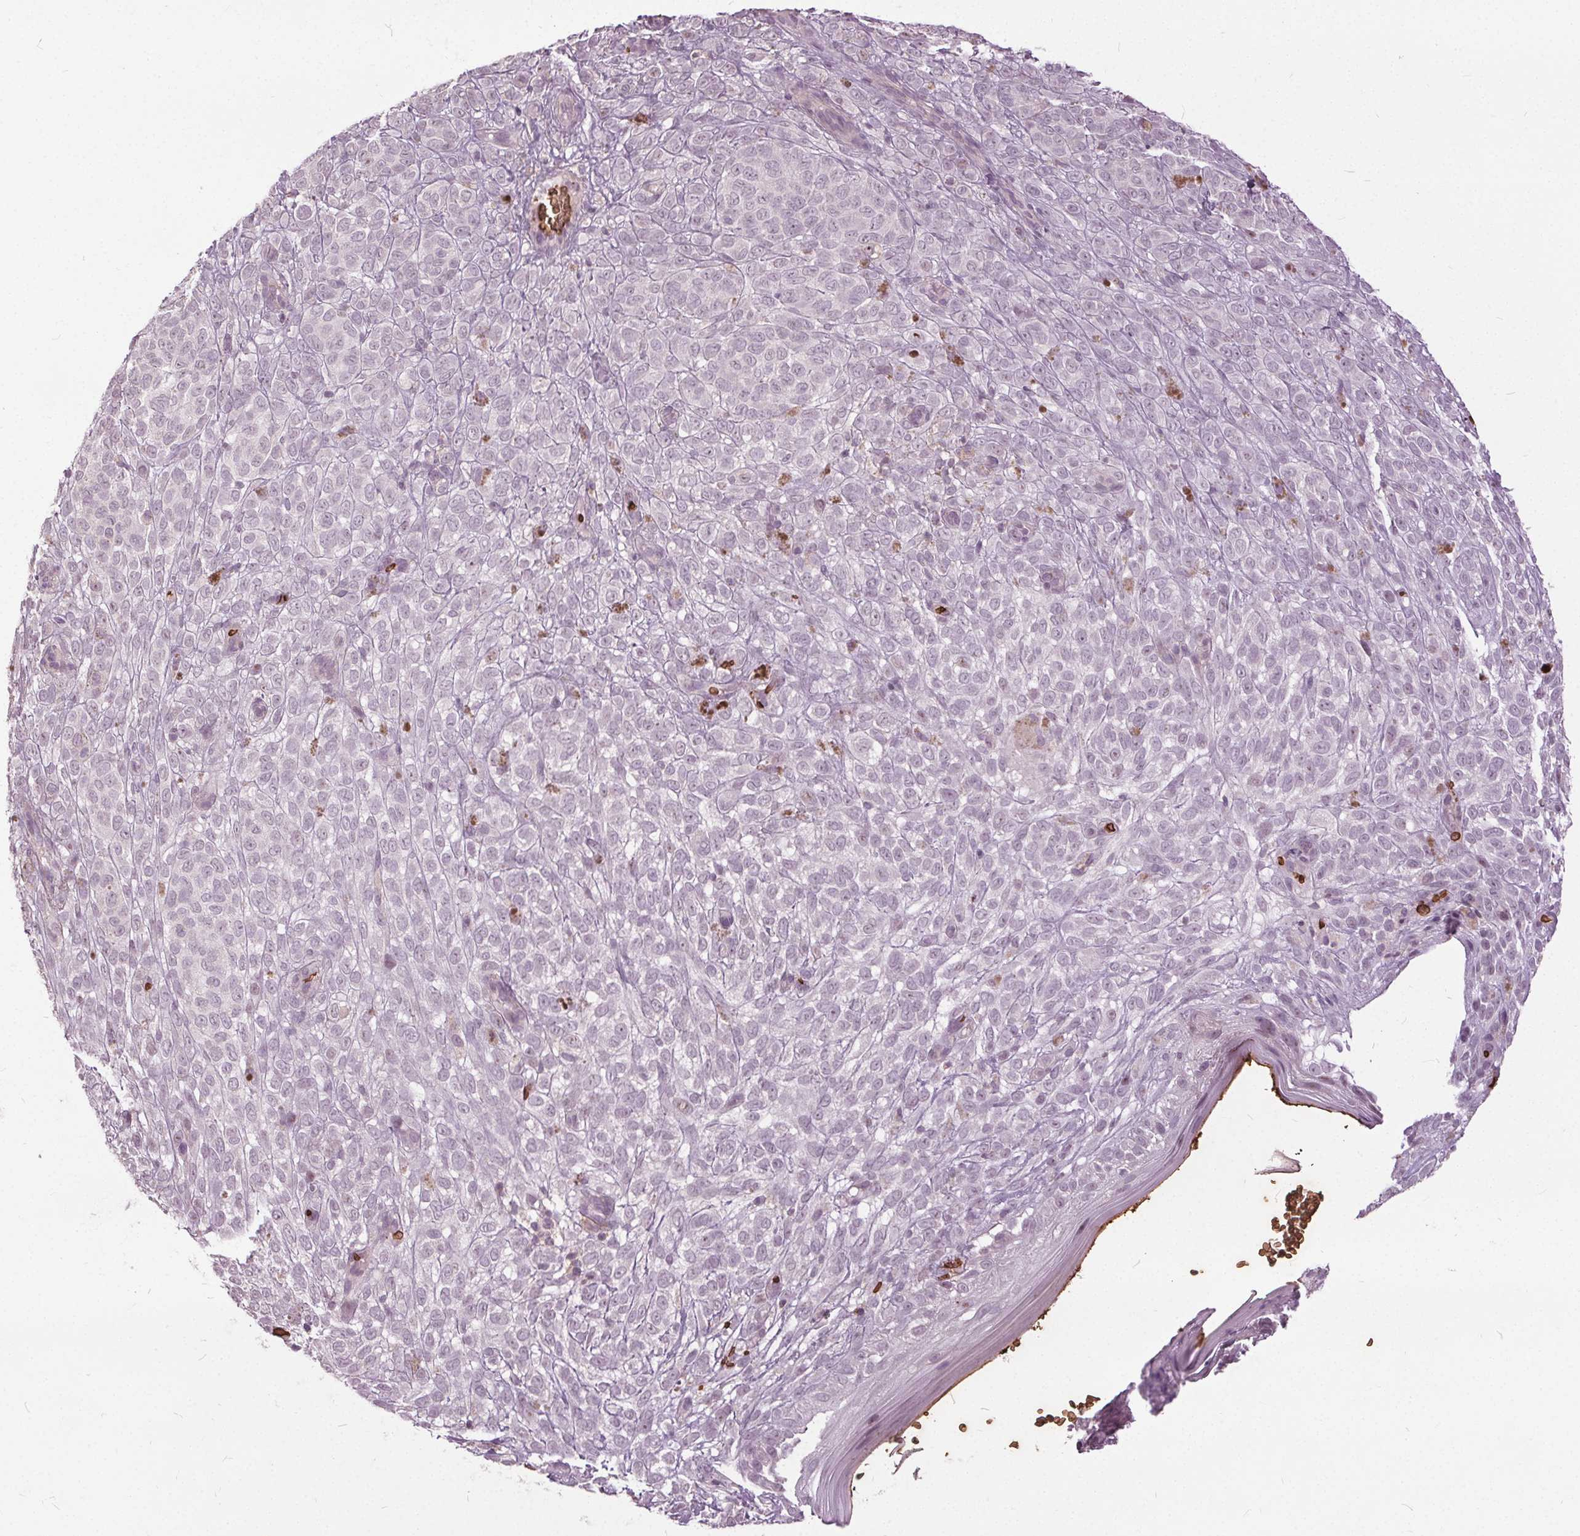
{"staining": {"intensity": "negative", "quantity": "none", "location": "none"}, "tissue": "melanoma", "cell_type": "Tumor cells", "image_type": "cancer", "snomed": [{"axis": "morphology", "description": "Malignant melanoma, NOS"}, {"axis": "topography", "description": "Skin"}], "caption": "The immunohistochemistry photomicrograph has no significant expression in tumor cells of melanoma tissue.", "gene": "SLC4A1", "patient": {"sex": "female", "age": 86}}